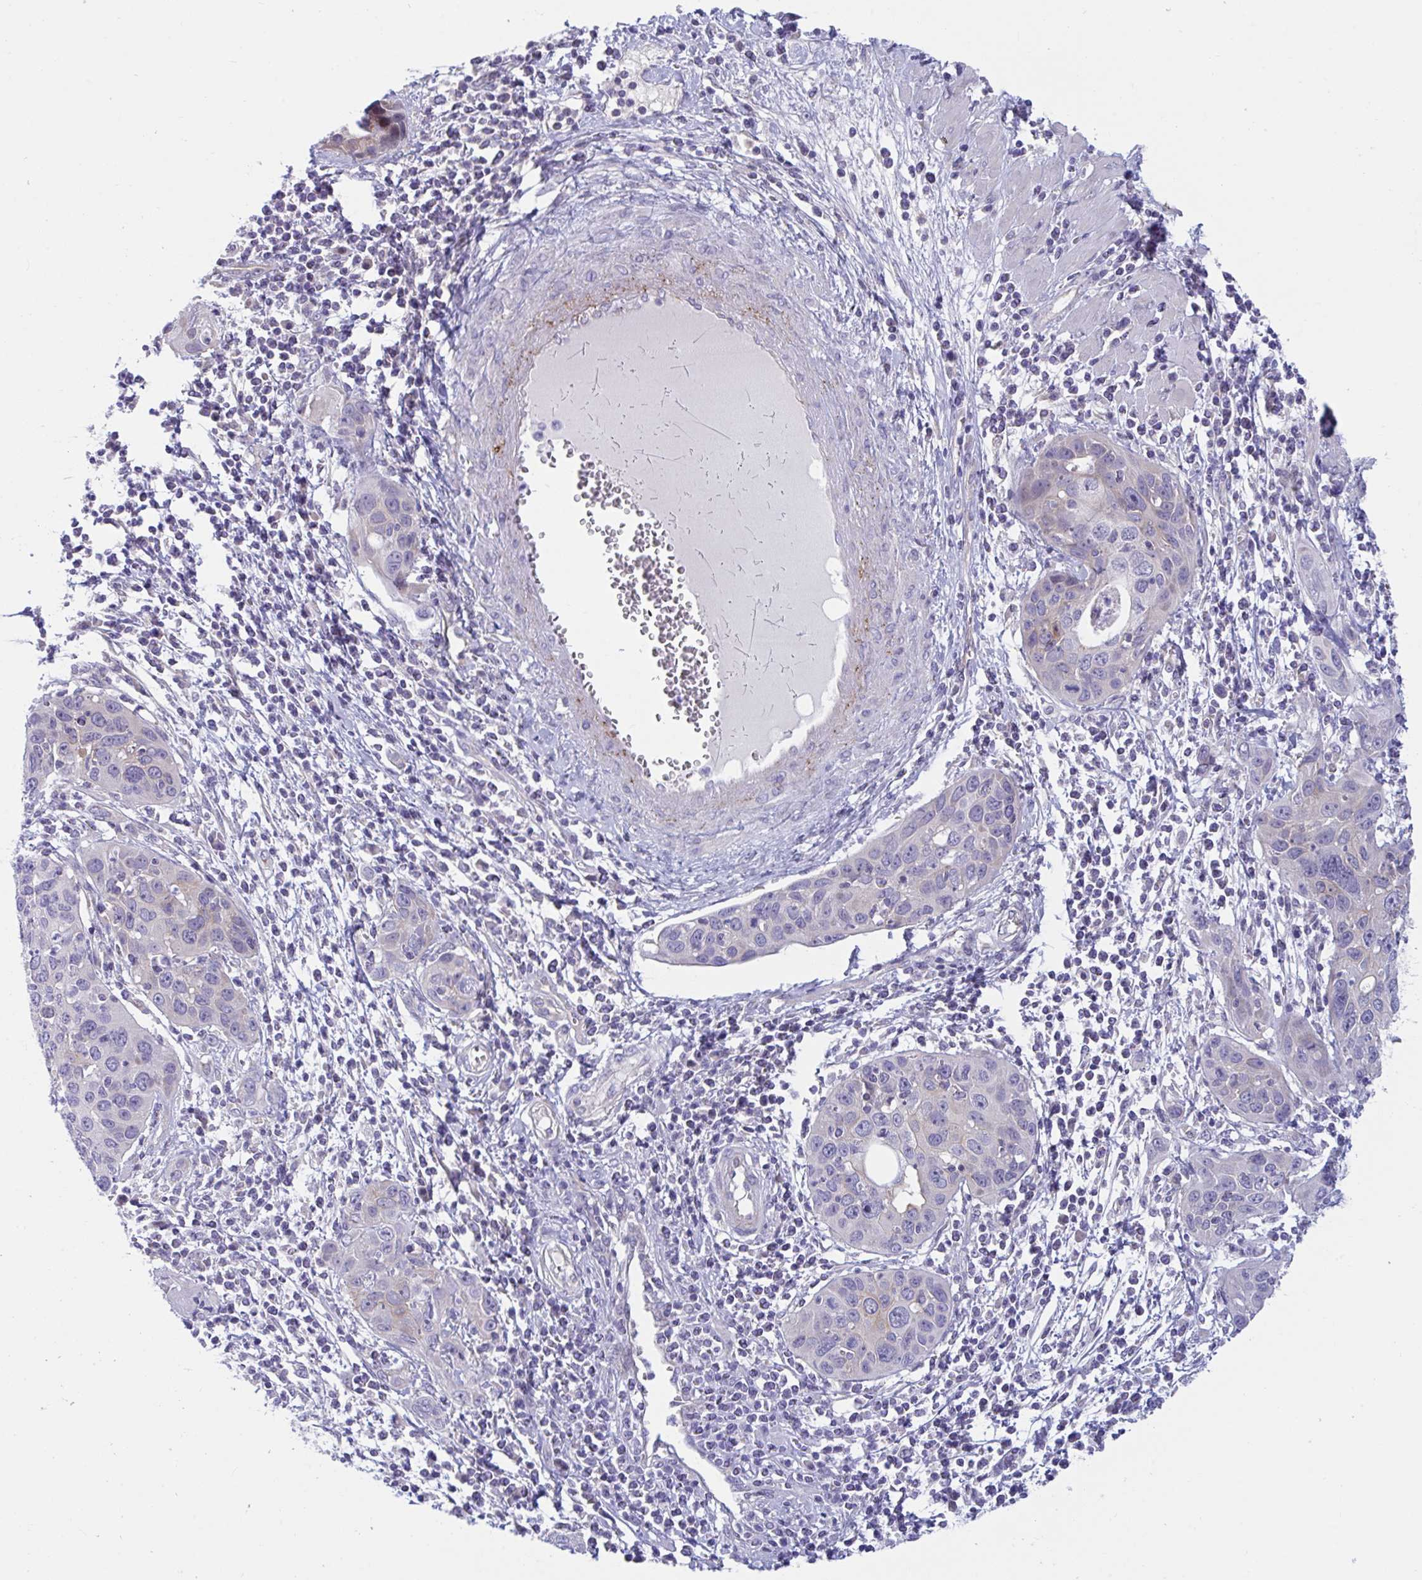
{"staining": {"intensity": "negative", "quantity": "none", "location": "none"}, "tissue": "cervical cancer", "cell_type": "Tumor cells", "image_type": "cancer", "snomed": [{"axis": "morphology", "description": "Squamous cell carcinoma, NOS"}, {"axis": "topography", "description": "Cervix"}], "caption": "High power microscopy photomicrograph of an IHC image of cervical cancer, revealing no significant positivity in tumor cells.", "gene": "IL37", "patient": {"sex": "female", "age": 36}}